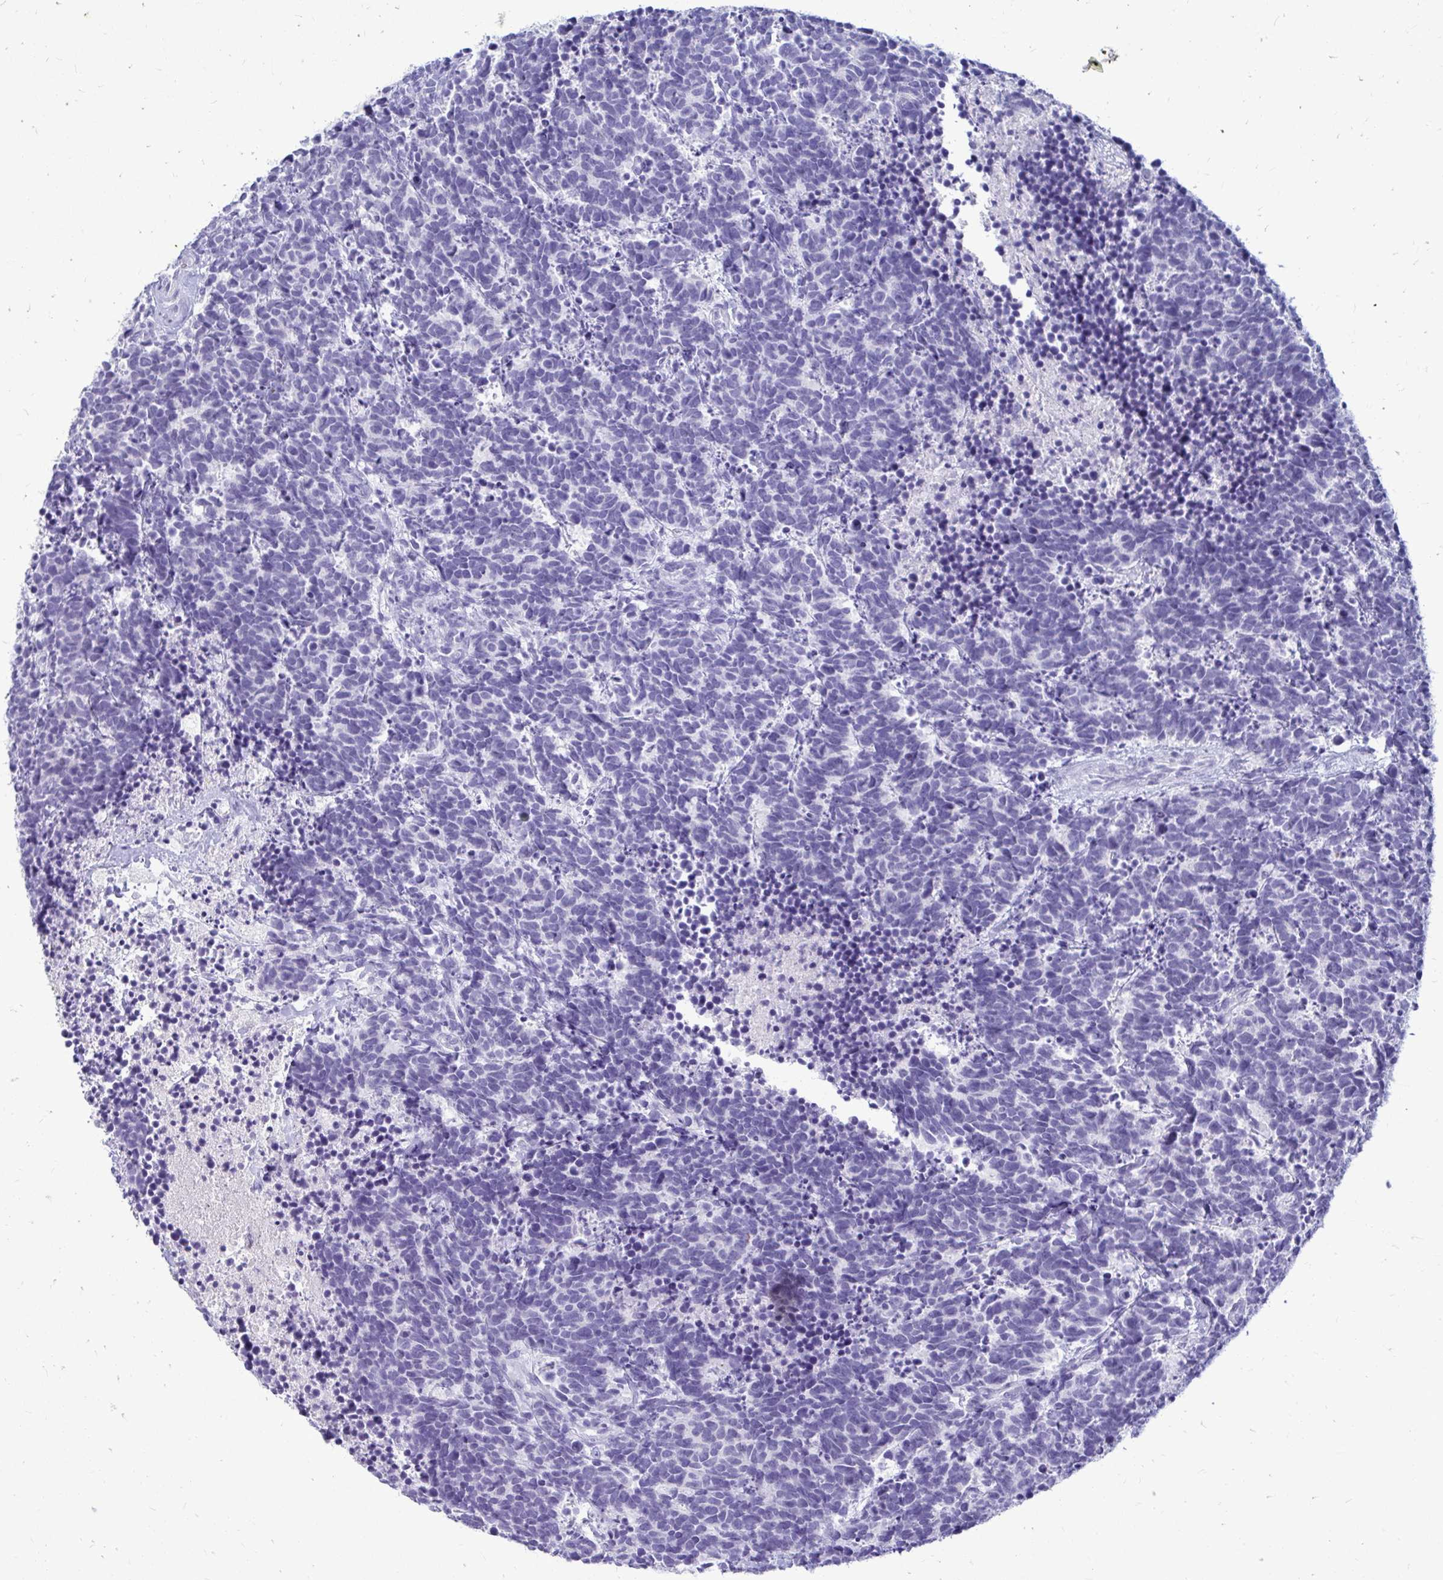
{"staining": {"intensity": "negative", "quantity": "none", "location": "none"}, "tissue": "carcinoid", "cell_type": "Tumor cells", "image_type": "cancer", "snomed": [{"axis": "morphology", "description": "Carcinoma, NOS"}, {"axis": "morphology", "description": "Carcinoid, malignant, NOS"}, {"axis": "topography", "description": "Prostate"}], "caption": "The immunohistochemistry (IHC) image has no significant positivity in tumor cells of carcinoid (malignant) tissue.", "gene": "NANOGNB", "patient": {"sex": "male", "age": 57}}